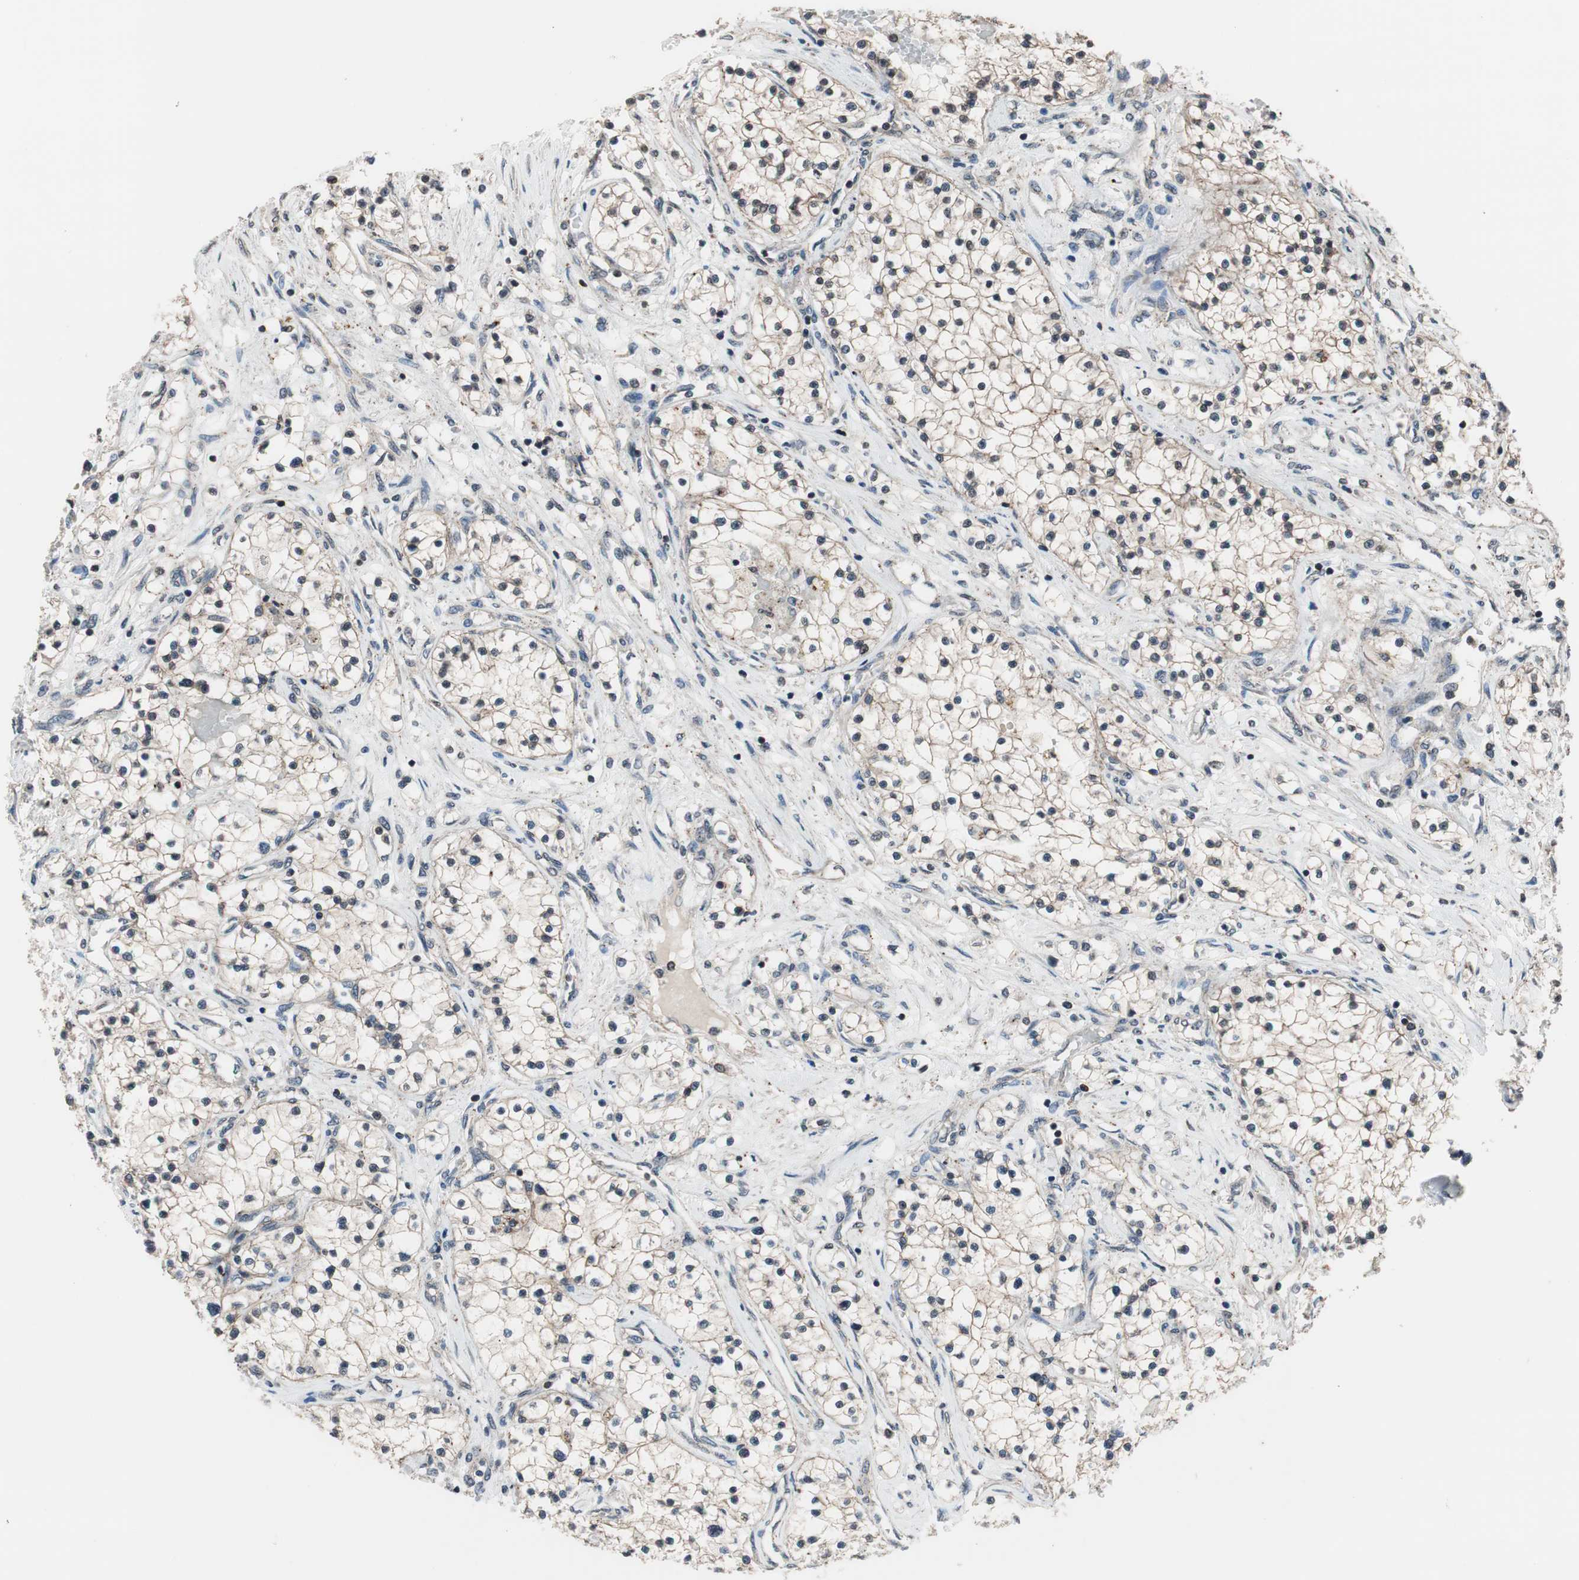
{"staining": {"intensity": "weak", "quantity": ">75%", "location": "cytoplasmic/membranous"}, "tissue": "renal cancer", "cell_type": "Tumor cells", "image_type": "cancer", "snomed": [{"axis": "morphology", "description": "Adenocarcinoma, NOS"}, {"axis": "topography", "description": "Kidney"}], "caption": "Adenocarcinoma (renal) tissue displays weak cytoplasmic/membranous staining in about >75% of tumor cells (IHC, brightfield microscopy, high magnification).", "gene": "RFC1", "patient": {"sex": "male", "age": 68}}